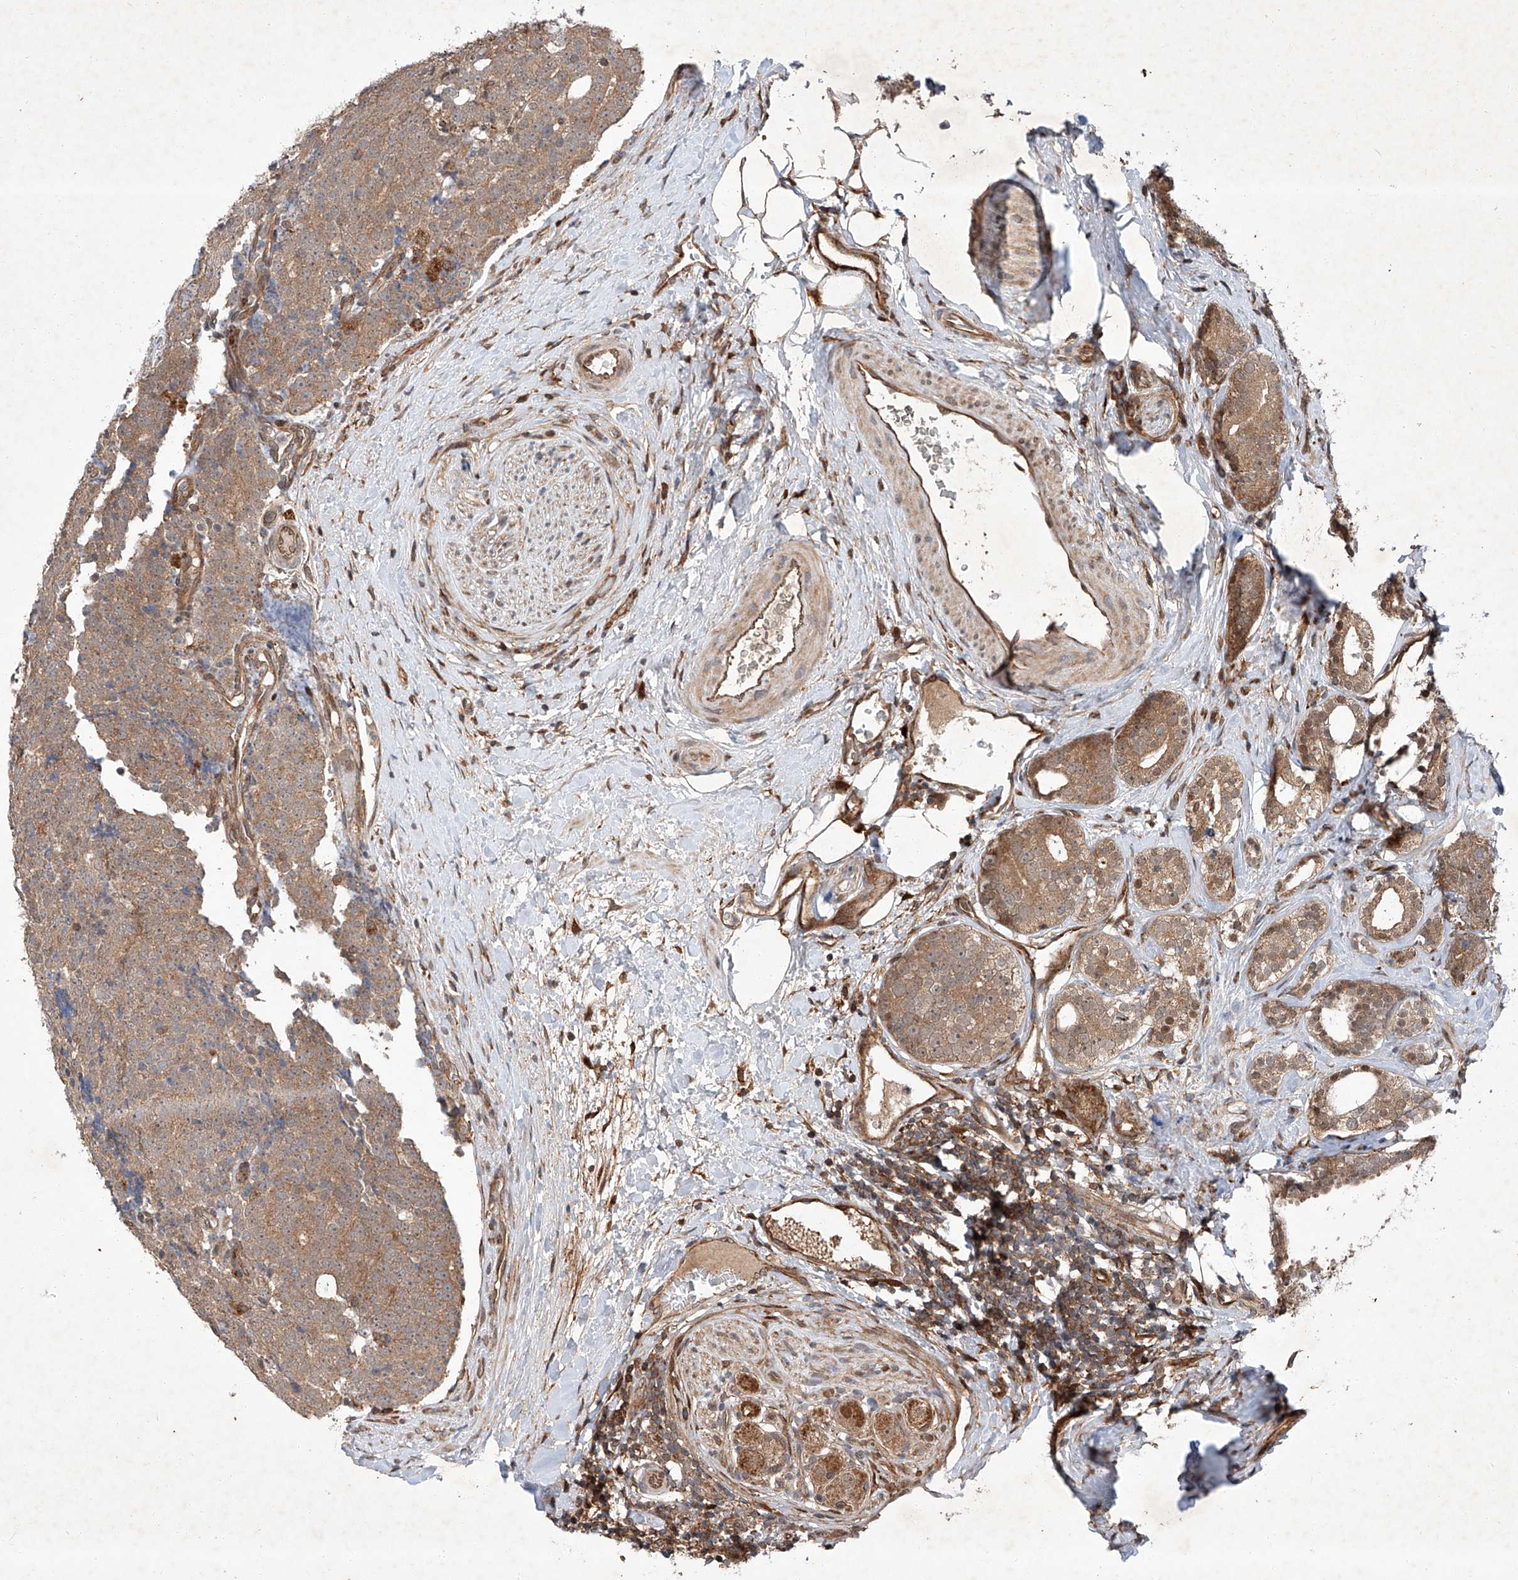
{"staining": {"intensity": "moderate", "quantity": ">75%", "location": "cytoplasmic/membranous"}, "tissue": "prostate cancer", "cell_type": "Tumor cells", "image_type": "cancer", "snomed": [{"axis": "morphology", "description": "Adenocarcinoma, High grade"}, {"axis": "topography", "description": "Prostate"}], "caption": "Tumor cells demonstrate moderate cytoplasmic/membranous staining in about >75% of cells in prostate cancer.", "gene": "ZFP28", "patient": {"sex": "male", "age": 56}}